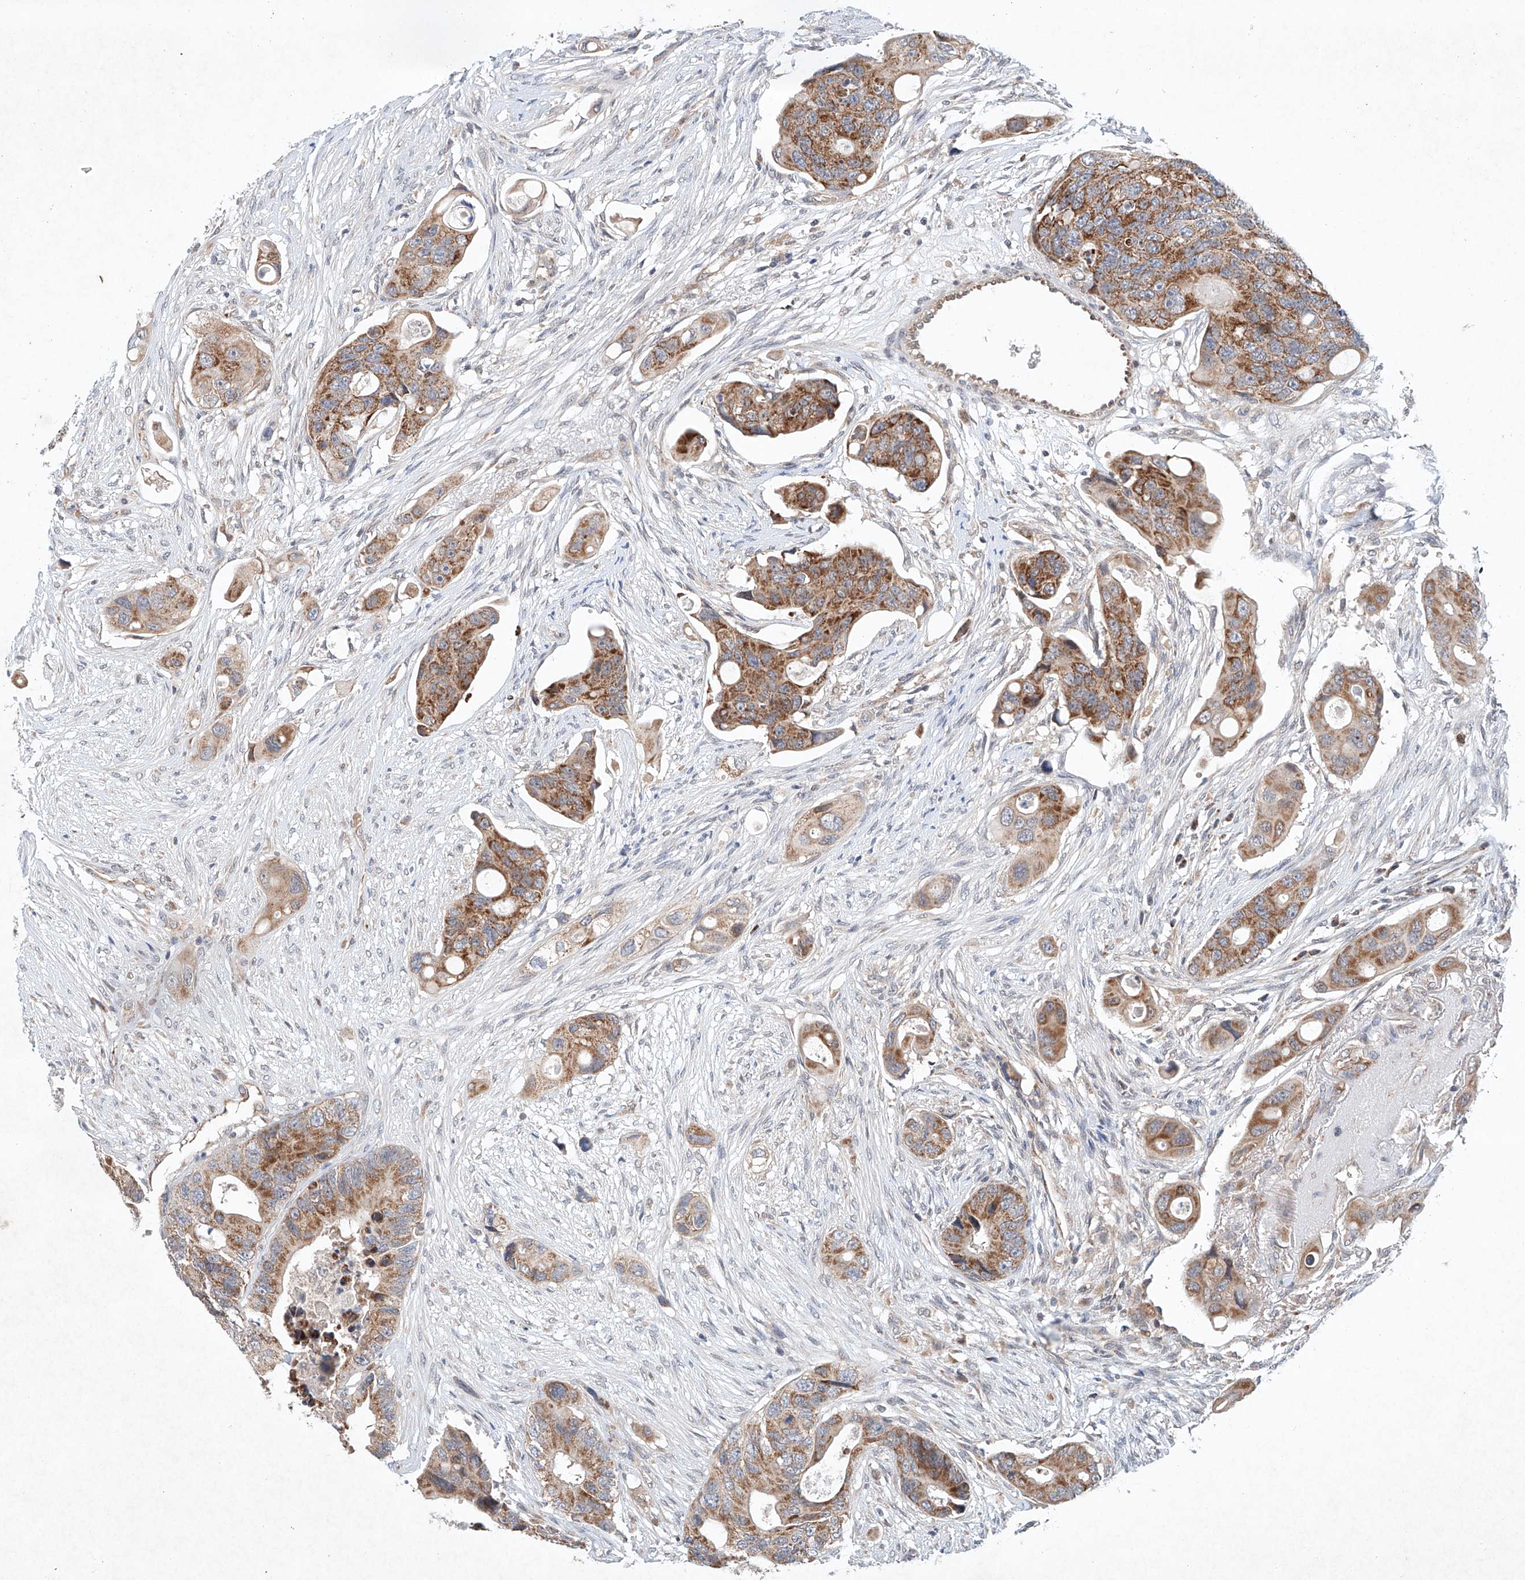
{"staining": {"intensity": "moderate", "quantity": ">75%", "location": "cytoplasmic/membranous"}, "tissue": "colorectal cancer", "cell_type": "Tumor cells", "image_type": "cancer", "snomed": [{"axis": "morphology", "description": "Adenocarcinoma, NOS"}, {"axis": "topography", "description": "Colon"}], "caption": "A histopathology image showing moderate cytoplasmic/membranous staining in about >75% of tumor cells in adenocarcinoma (colorectal), as visualized by brown immunohistochemical staining.", "gene": "FASTK", "patient": {"sex": "female", "age": 57}}